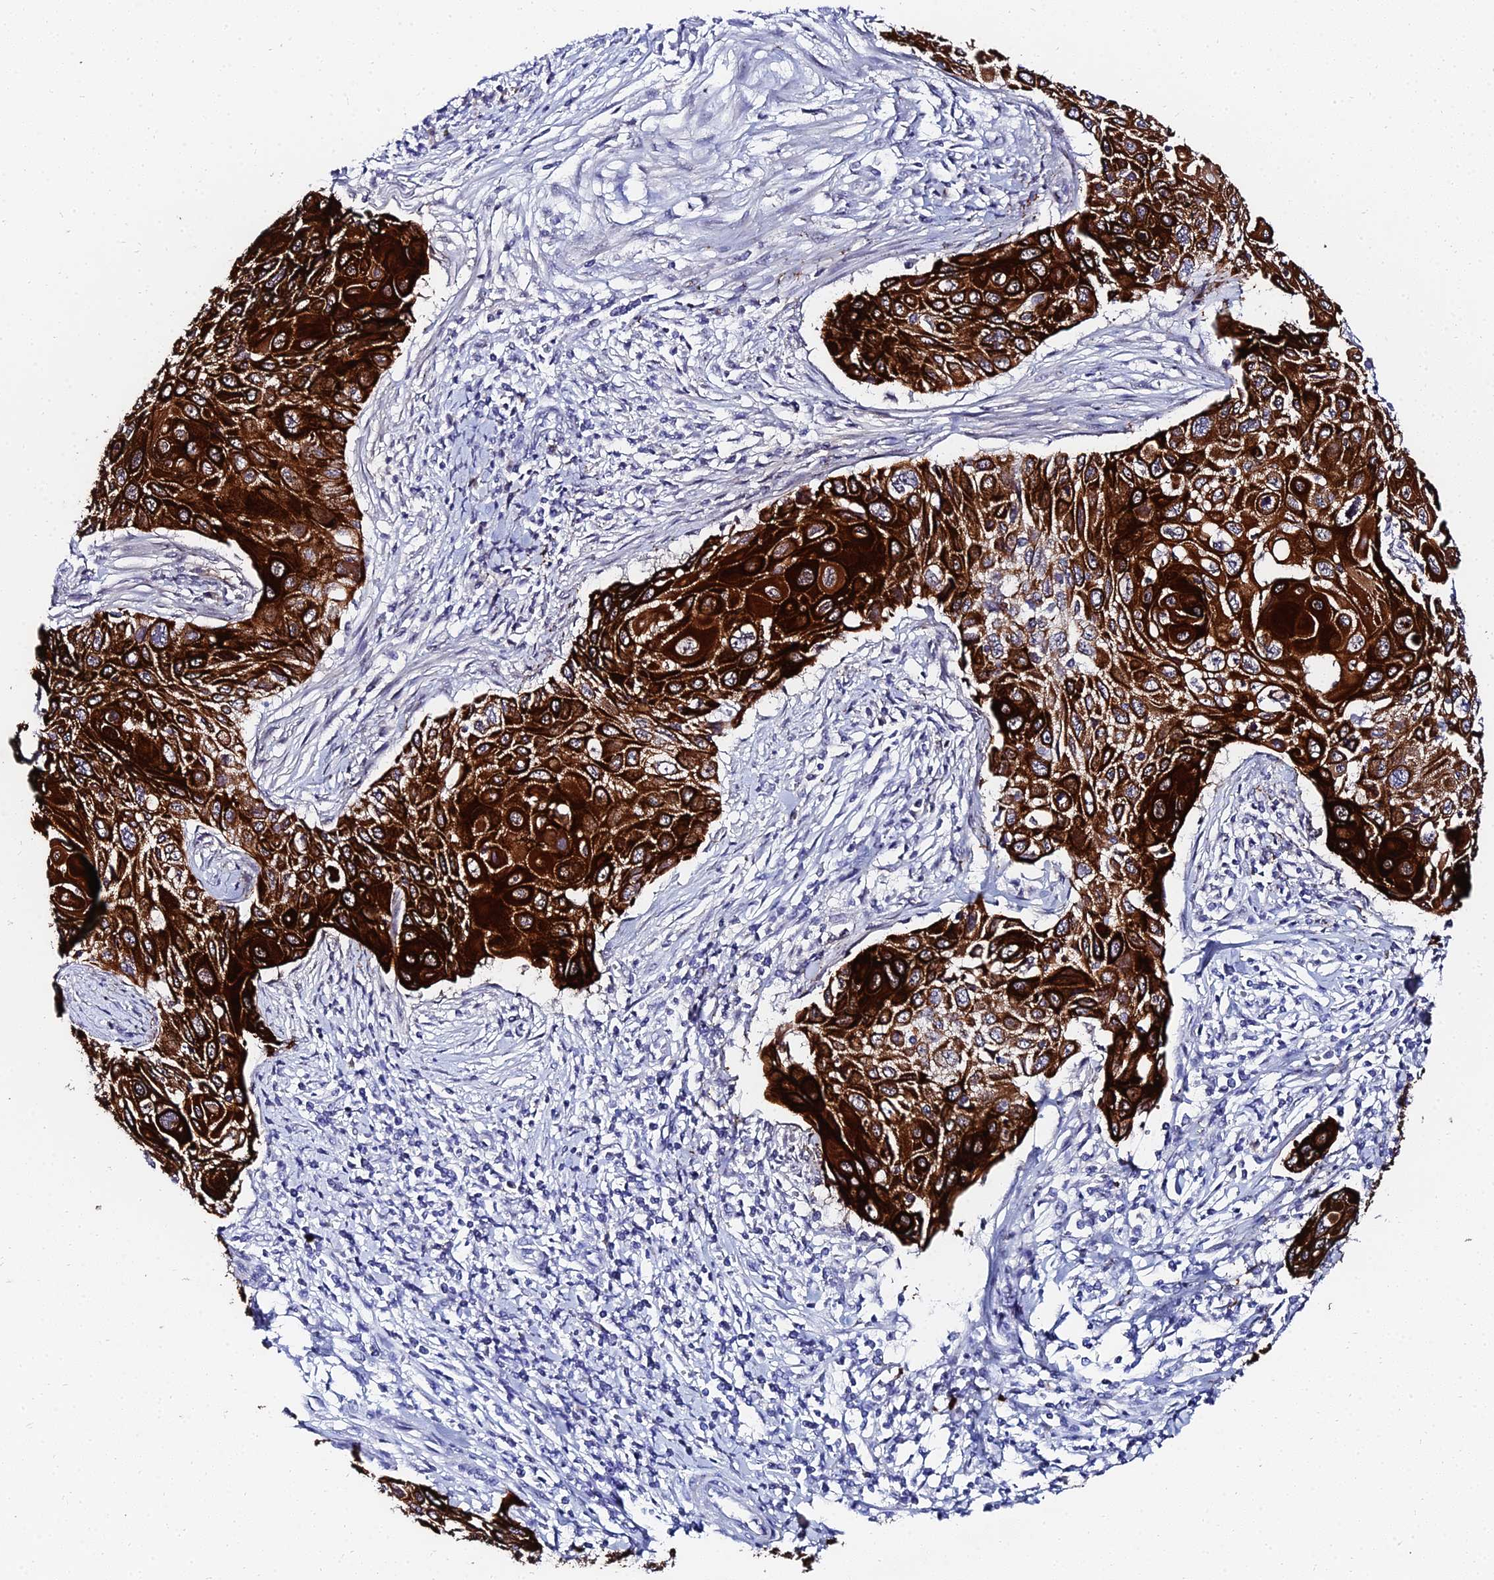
{"staining": {"intensity": "strong", "quantity": ">75%", "location": "cytoplasmic/membranous"}, "tissue": "cervical cancer", "cell_type": "Tumor cells", "image_type": "cancer", "snomed": [{"axis": "morphology", "description": "Squamous cell carcinoma, NOS"}, {"axis": "topography", "description": "Cervix"}], "caption": "Immunohistochemistry (IHC) (DAB (3,3'-diaminobenzidine)) staining of human cervical squamous cell carcinoma demonstrates strong cytoplasmic/membranous protein staining in approximately >75% of tumor cells.", "gene": "KRT17", "patient": {"sex": "female", "age": 70}}